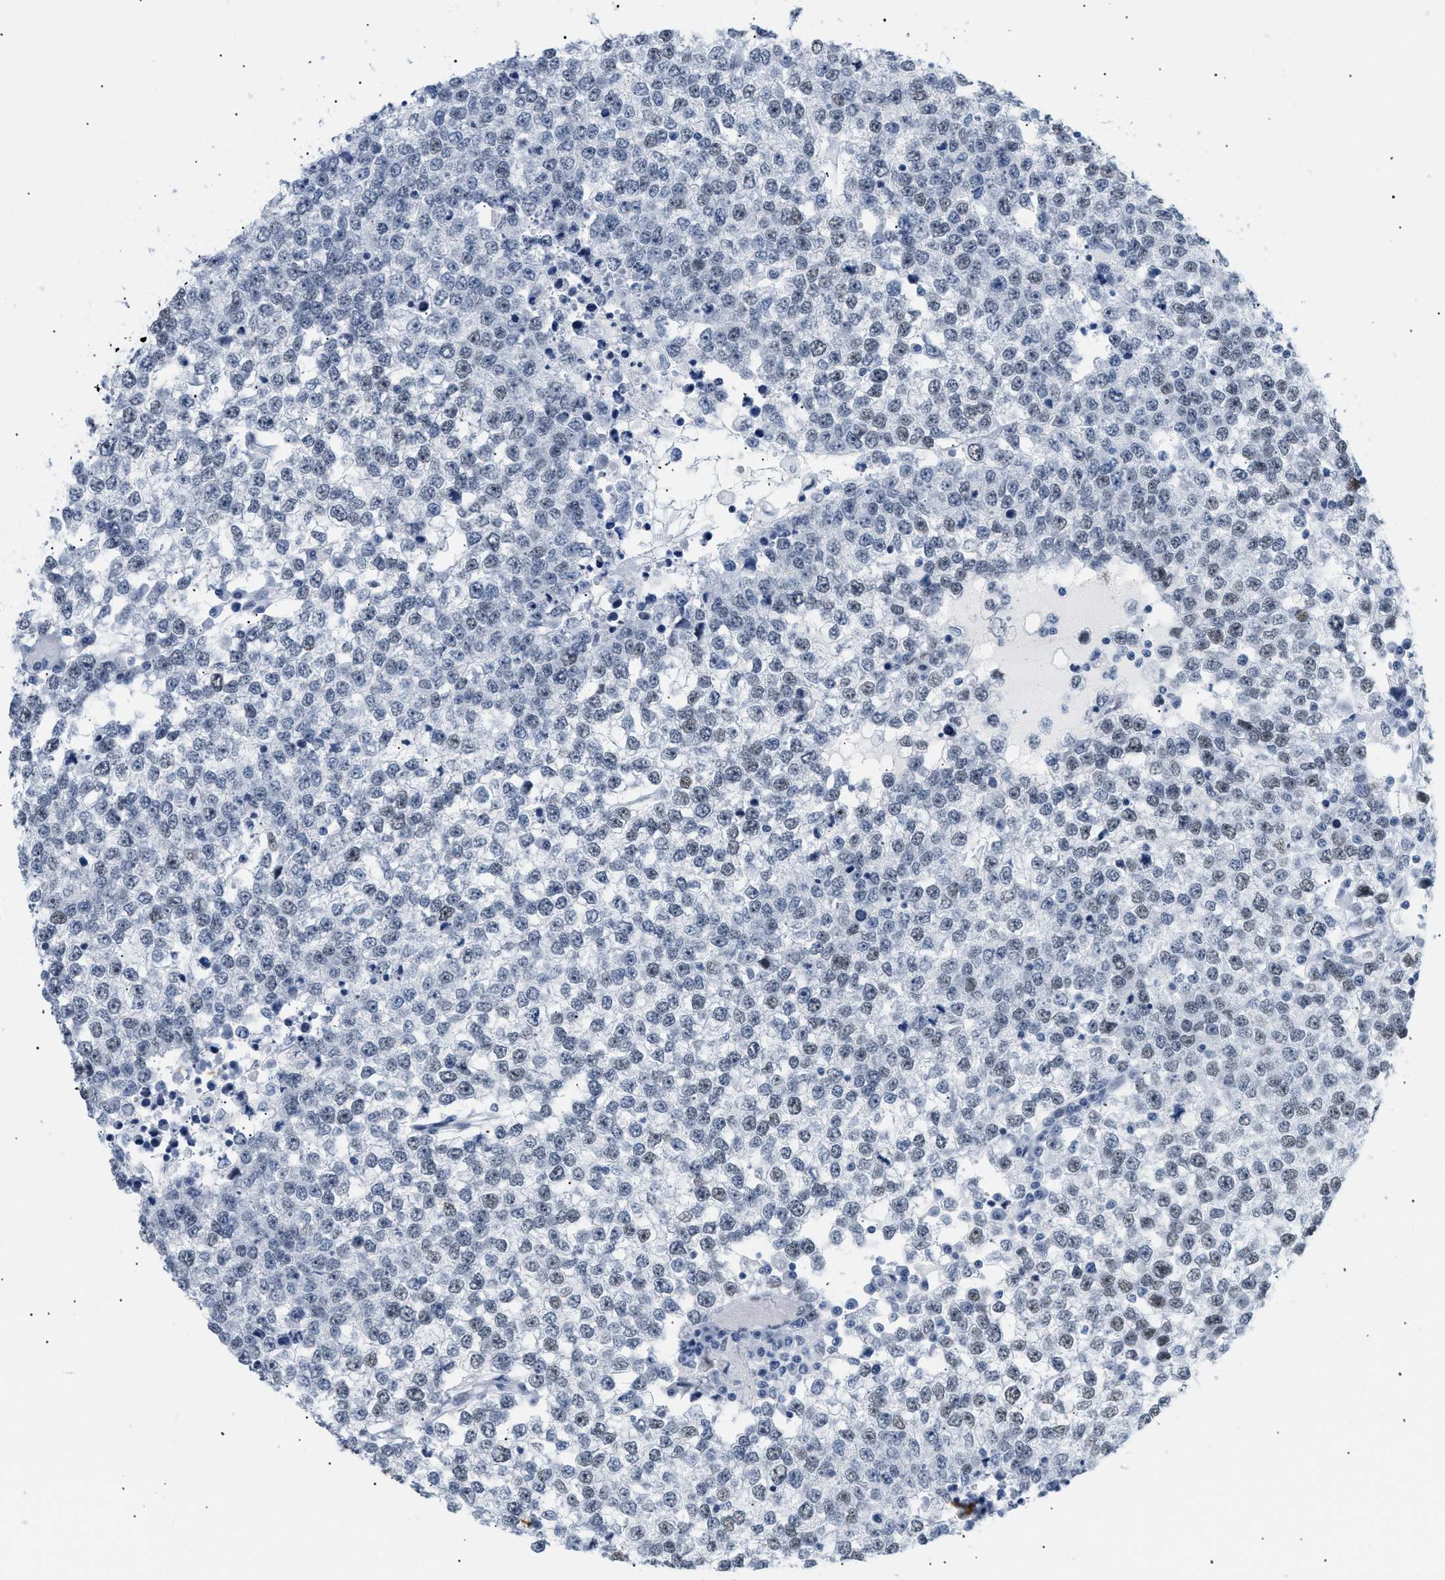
{"staining": {"intensity": "weak", "quantity": "<25%", "location": "nuclear"}, "tissue": "testis cancer", "cell_type": "Tumor cells", "image_type": "cancer", "snomed": [{"axis": "morphology", "description": "Seminoma, NOS"}, {"axis": "topography", "description": "Testis"}], "caption": "Micrograph shows no significant protein staining in tumor cells of seminoma (testis).", "gene": "ELN", "patient": {"sex": "male", "age": 65}}